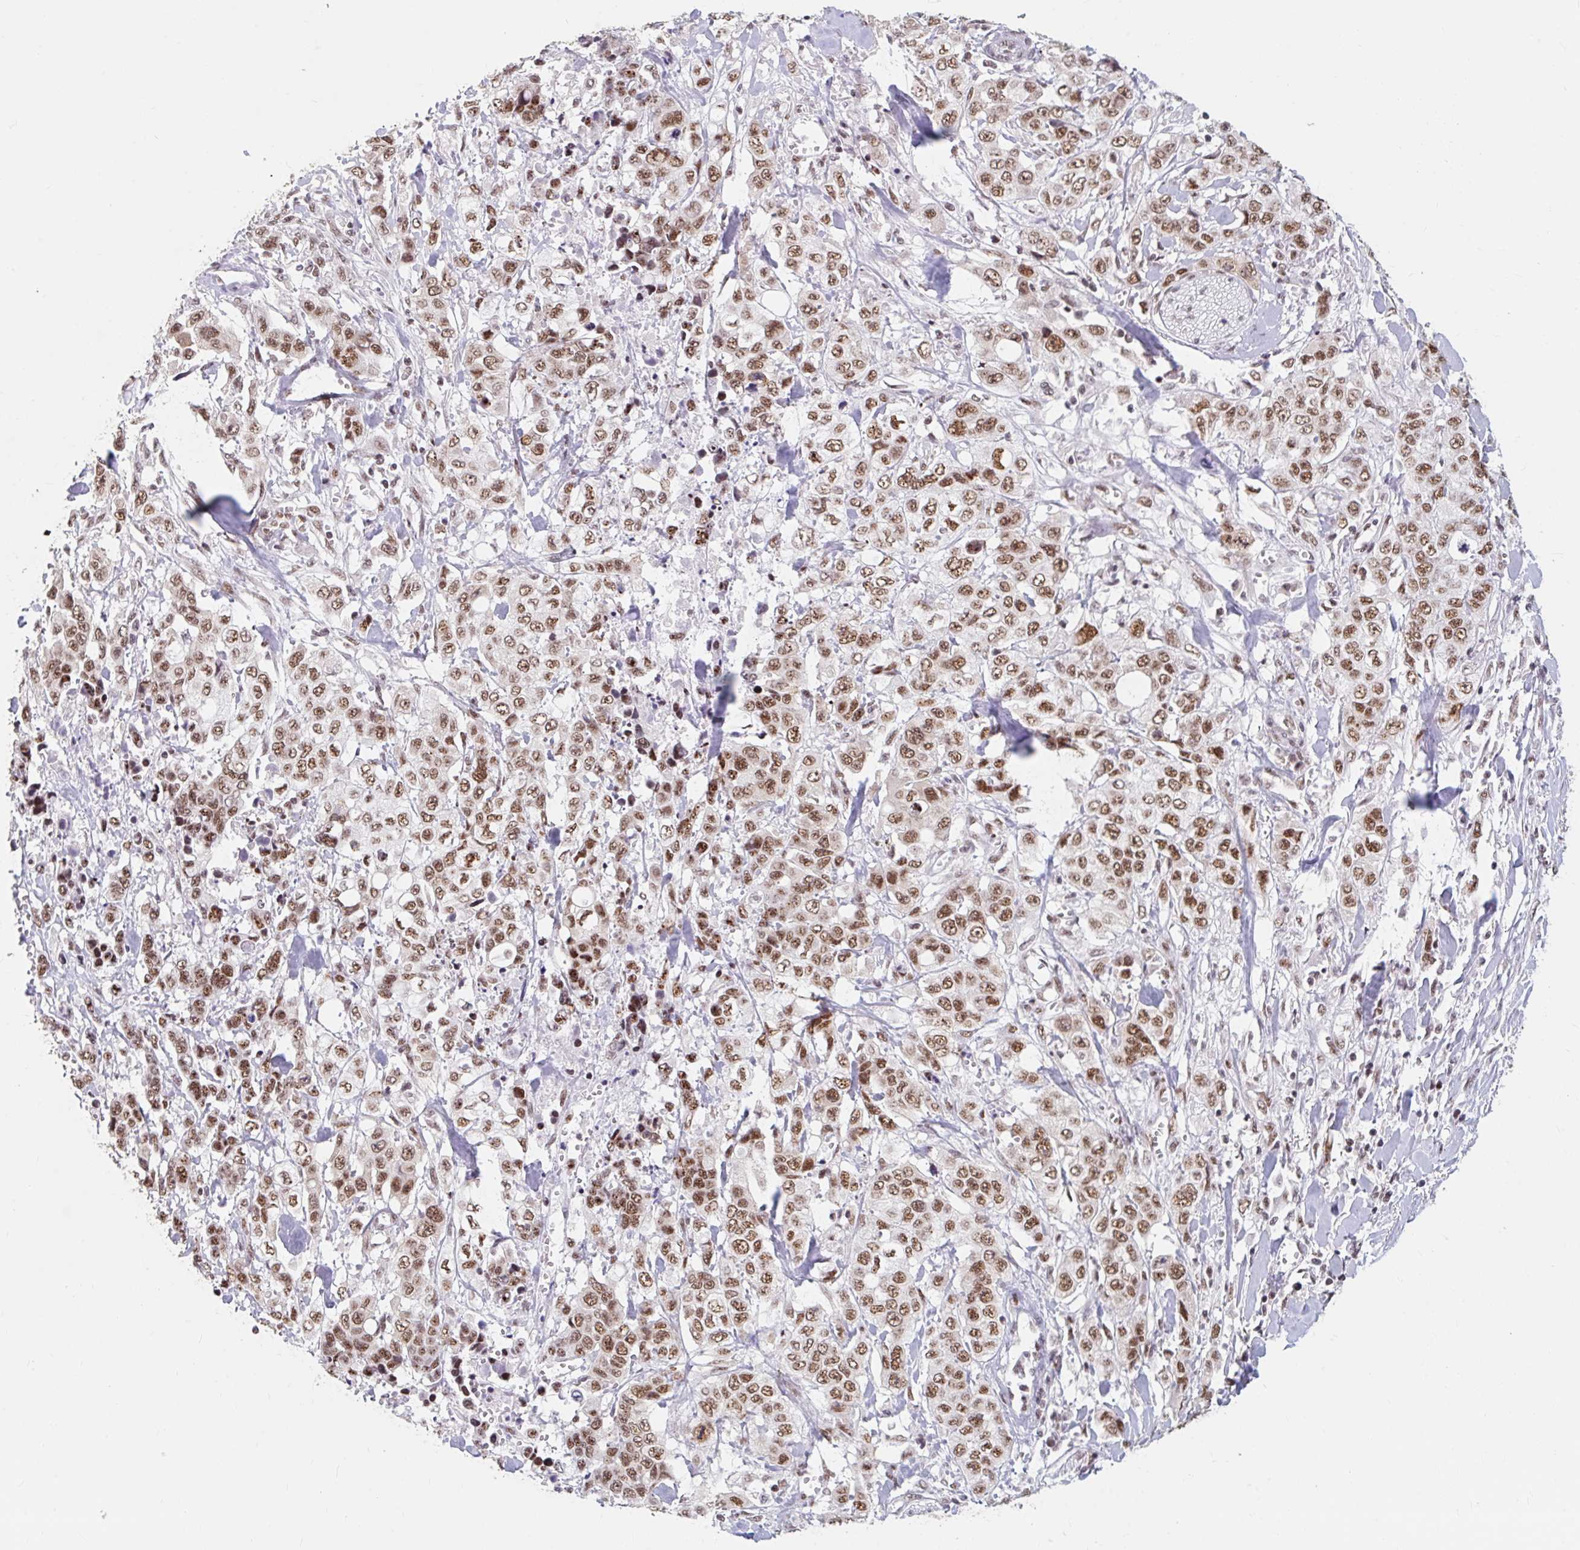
{"staining": {"intensity": "moderate", "quantity": ">75%", "location": "nuclear"}, "tissue": "stomach cancer", "cell_type": "Tumor cells", "image_type": "cancer", "snomed": [{"axis": "morphology", "description": "Adenocarcinoma, NOS"}, {"axis": "topography", "description": "Stomach, upper"}], "caption": "The immunohistochemical stain labels moderate nuclear expression in tumor cells of stomach cancer (adenocarcinoma) tissue. (DAB IHC, brown staining for protein, blue staining for nuclei).", "gene": "SRSF10", "patient": {"sex": "male", "age": 62}}